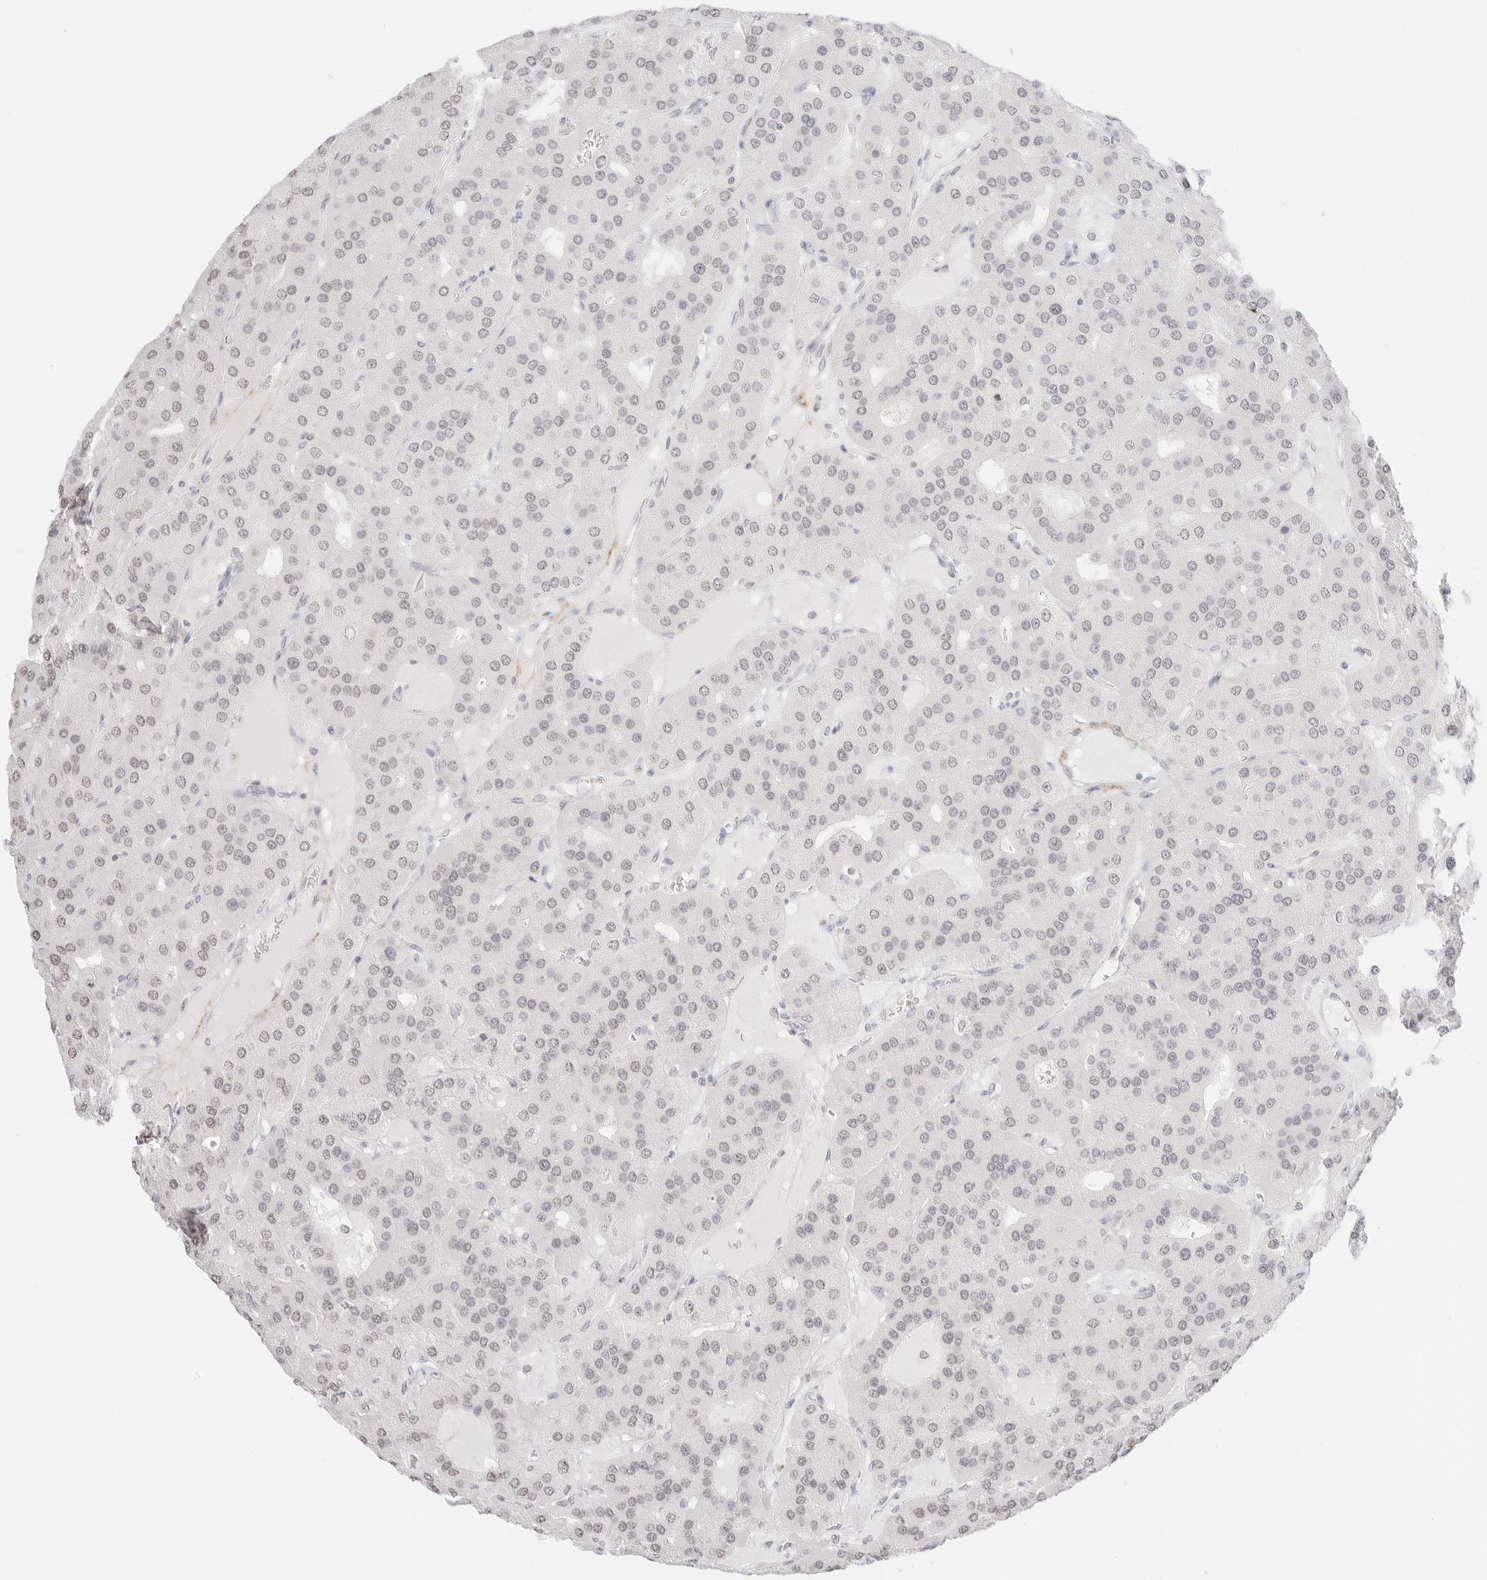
{"staining": {"intensity": "weak", "quantity": "<25%", "location": "nuclear"}, "tissue": "parathyroid gland", "cell_type": "Glandular cells", "image_type": "normal", "snomed": [{"axis": "morphology", "description": "Normal tissue, NOS"}, {"axis": "morphology", "description": "Adenoma, NOS"}, {"axis": "topography", "description": "Parathyroid gland"}], "caption": "Human parathyroid gland stained for a protein using immunohistochemistry (IHC) exhibits no positivity in glandular cells.", "gene": "FBLN5", "patient": {"sex": "female", "age": 86}}